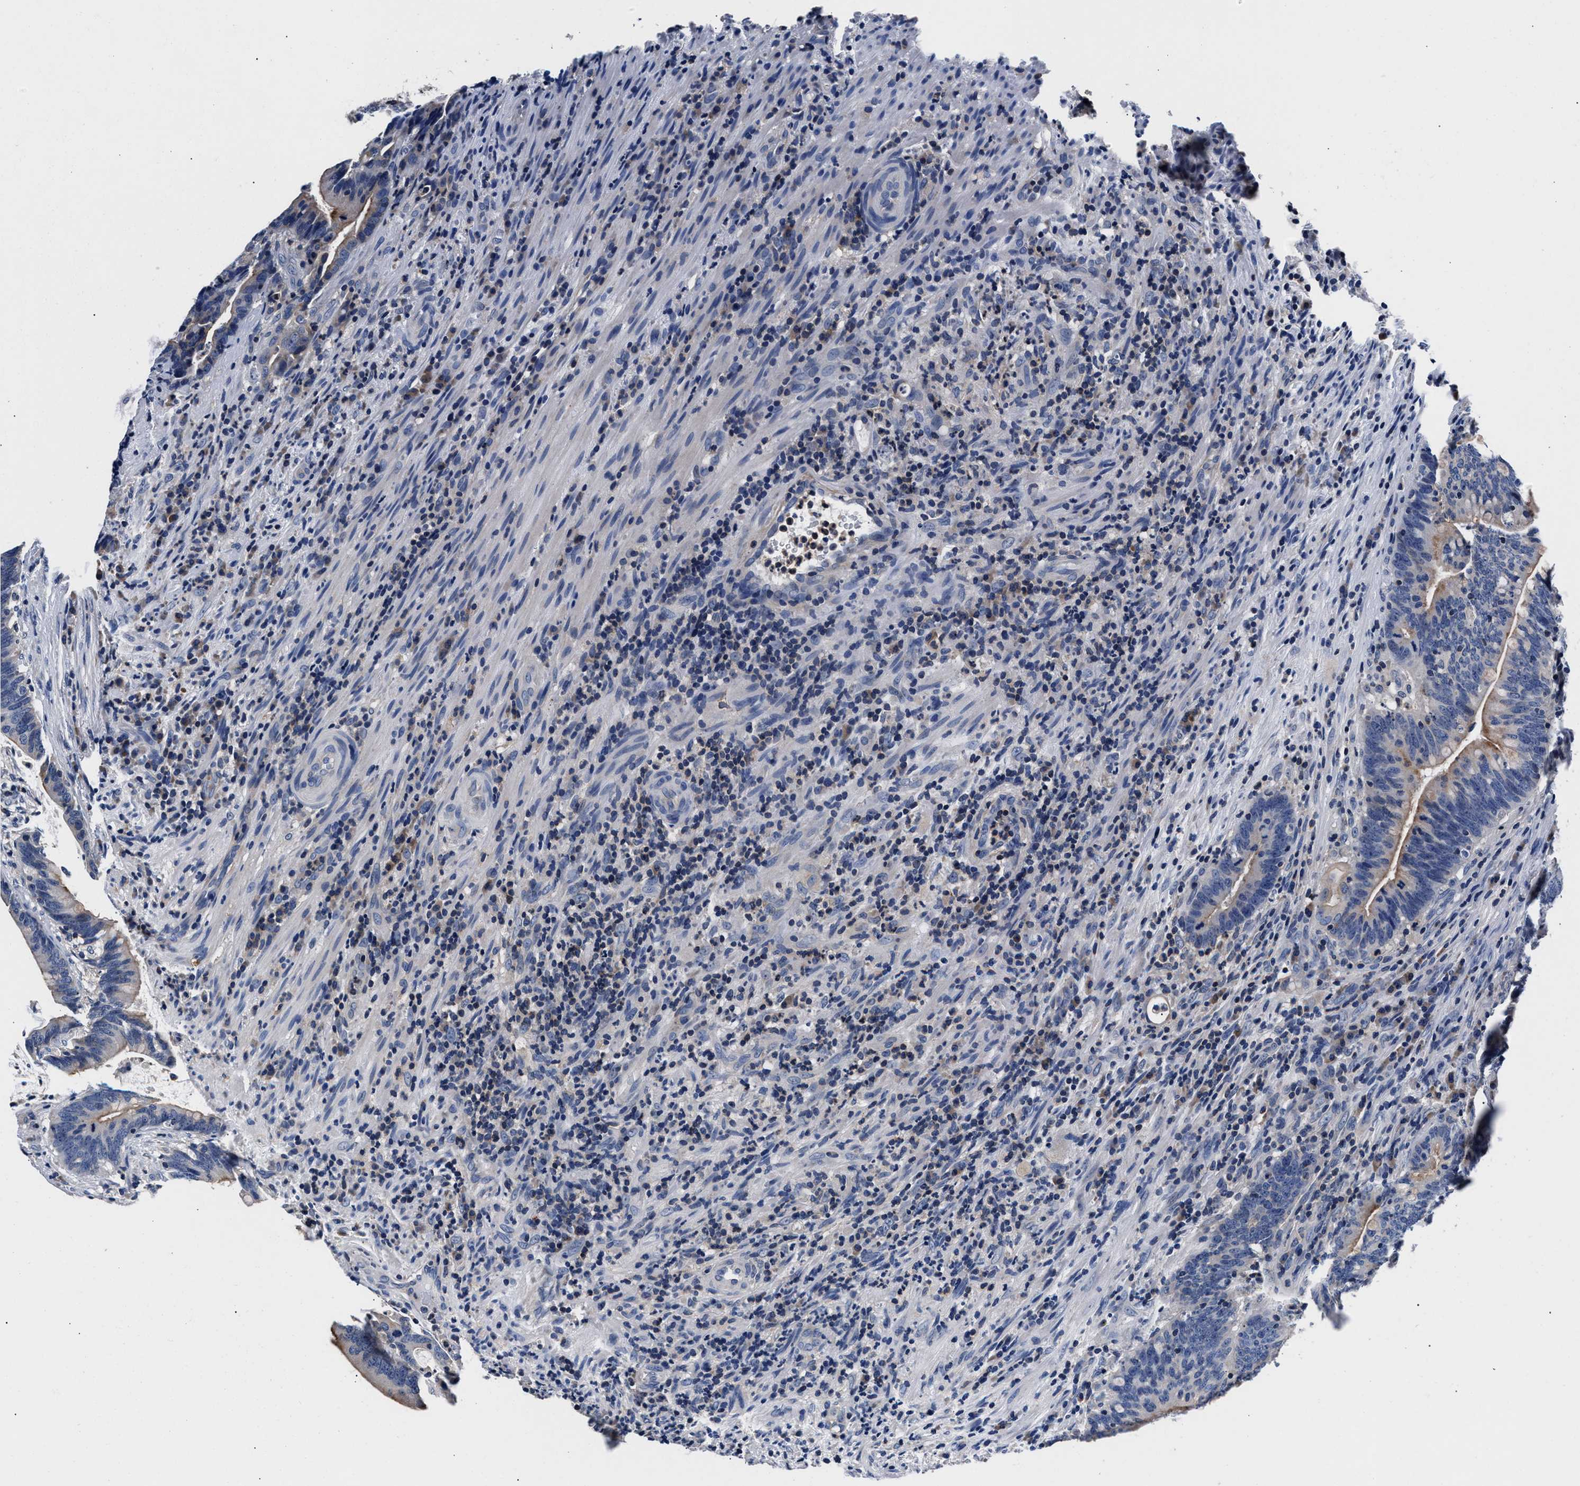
{"staining": {"intensity": "weak", "quantity": "<25%", "location": "cytoplasmic/membranous"}, "tissue": "colorectal cancer", "cell_type": "Tumor cells", "image_type": "cancer", "snomed": [{"axis": "morphology", "description": "Adenocarcinoma, NOS"}, {"axis": "topography", "description": "Colon"}], "caption": "A micrograph of adenocarcinoma (colorectal) stained for a protein exhibits no brown staining in tumor cells.", "gene": "PHF24", "patient": {"sex": "female", "age": 66}}